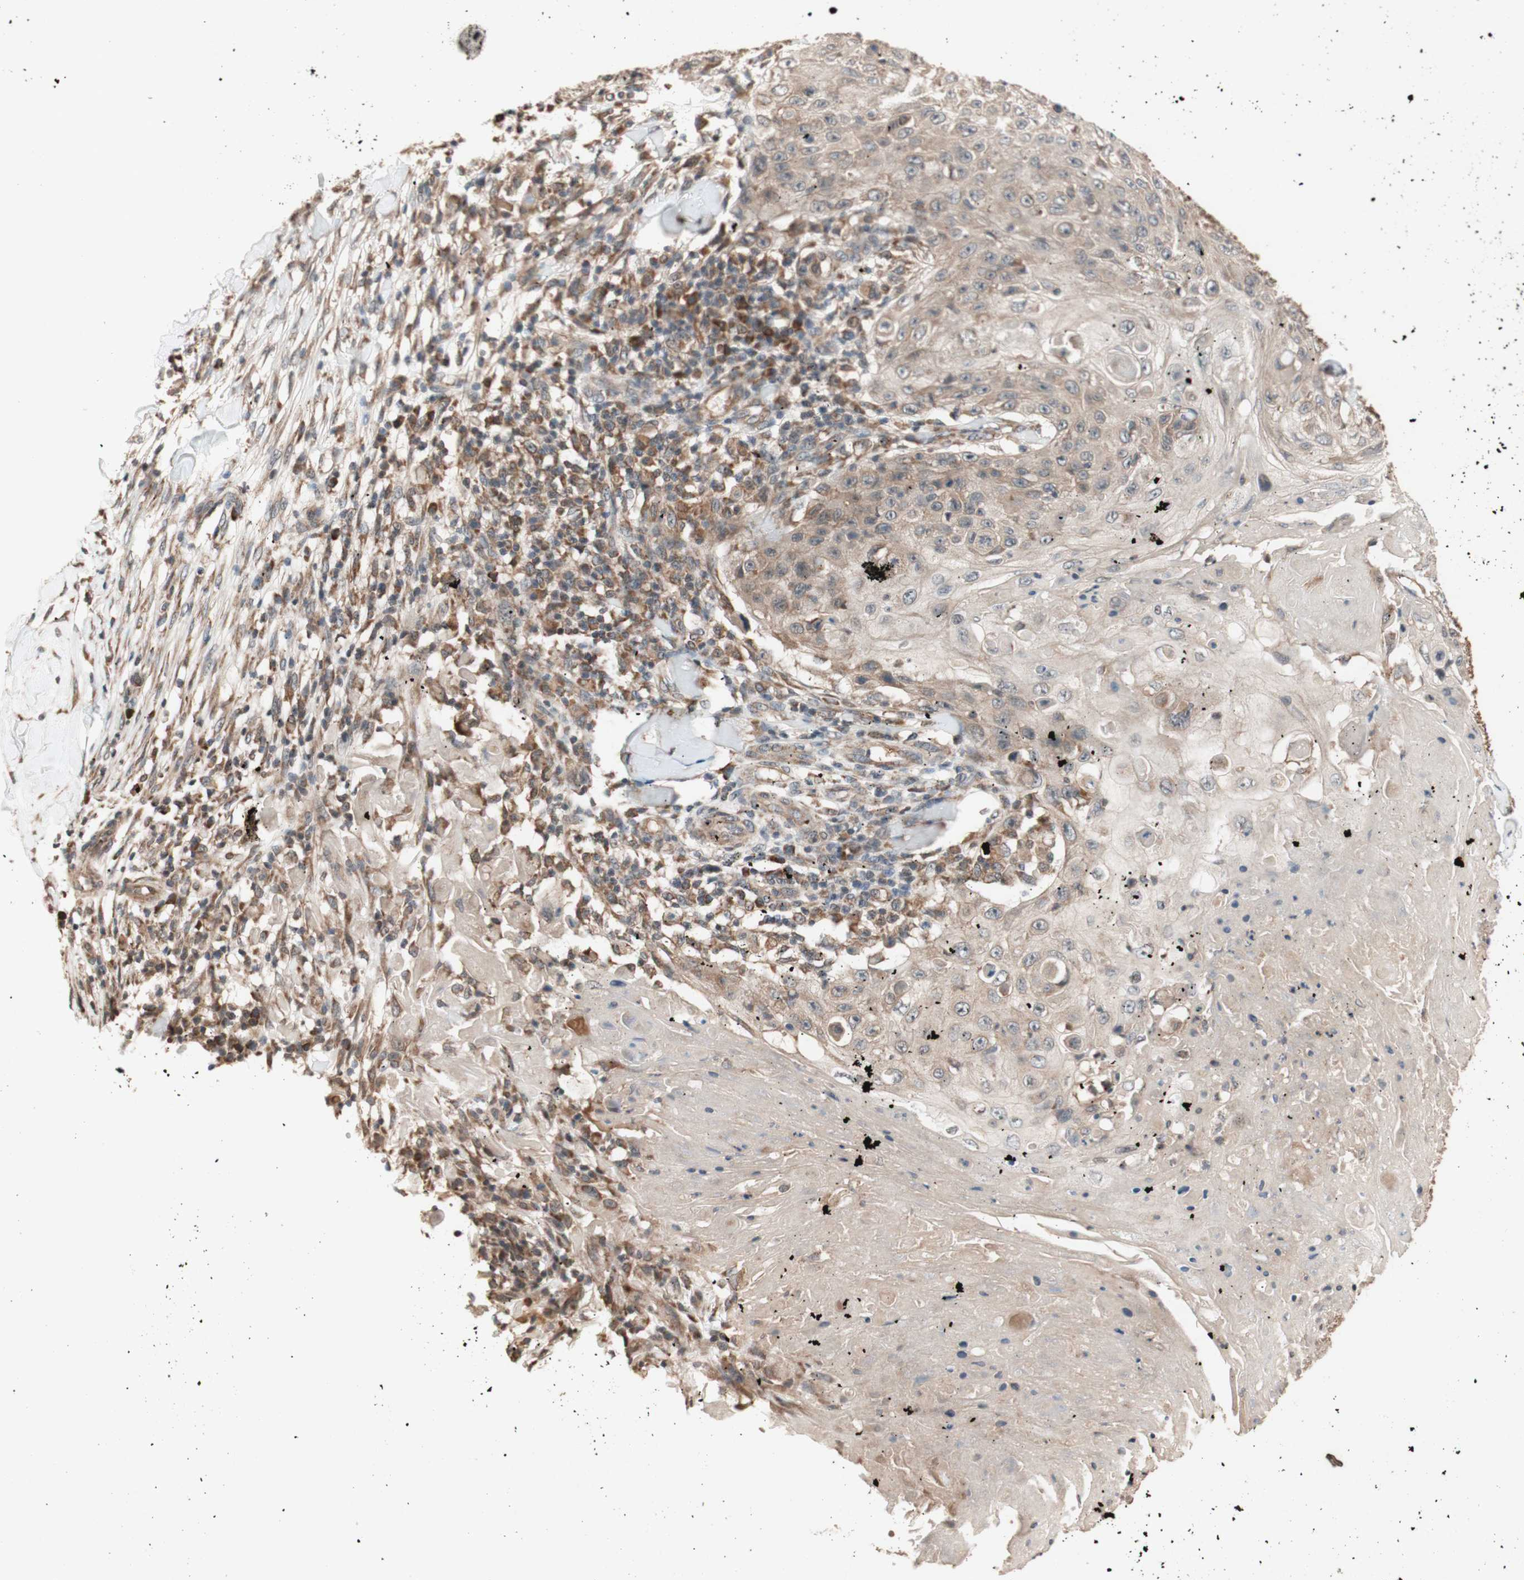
{"staining": {"intensity": "weak", "quantity": ">75%", "location": "cytoplasmic/membranous"}, "tissue": "skin cancer", "cell_type": "Tumor cells", "image_type": "cancer", "snomed": [{"axis": "morphology", "description": "Squamous cell carcinoma, NOS"}, {"axis": "topography", "description": "Skin"}], "caption": "Immunohistochemical staining of skin squamous cell carcinoma demonstrates weak cytoplasmic/membranous protein staining in approximately >75% of tumor cells.", "gene": "DDOST", "patient": {"sex": "male", "age": 86}}